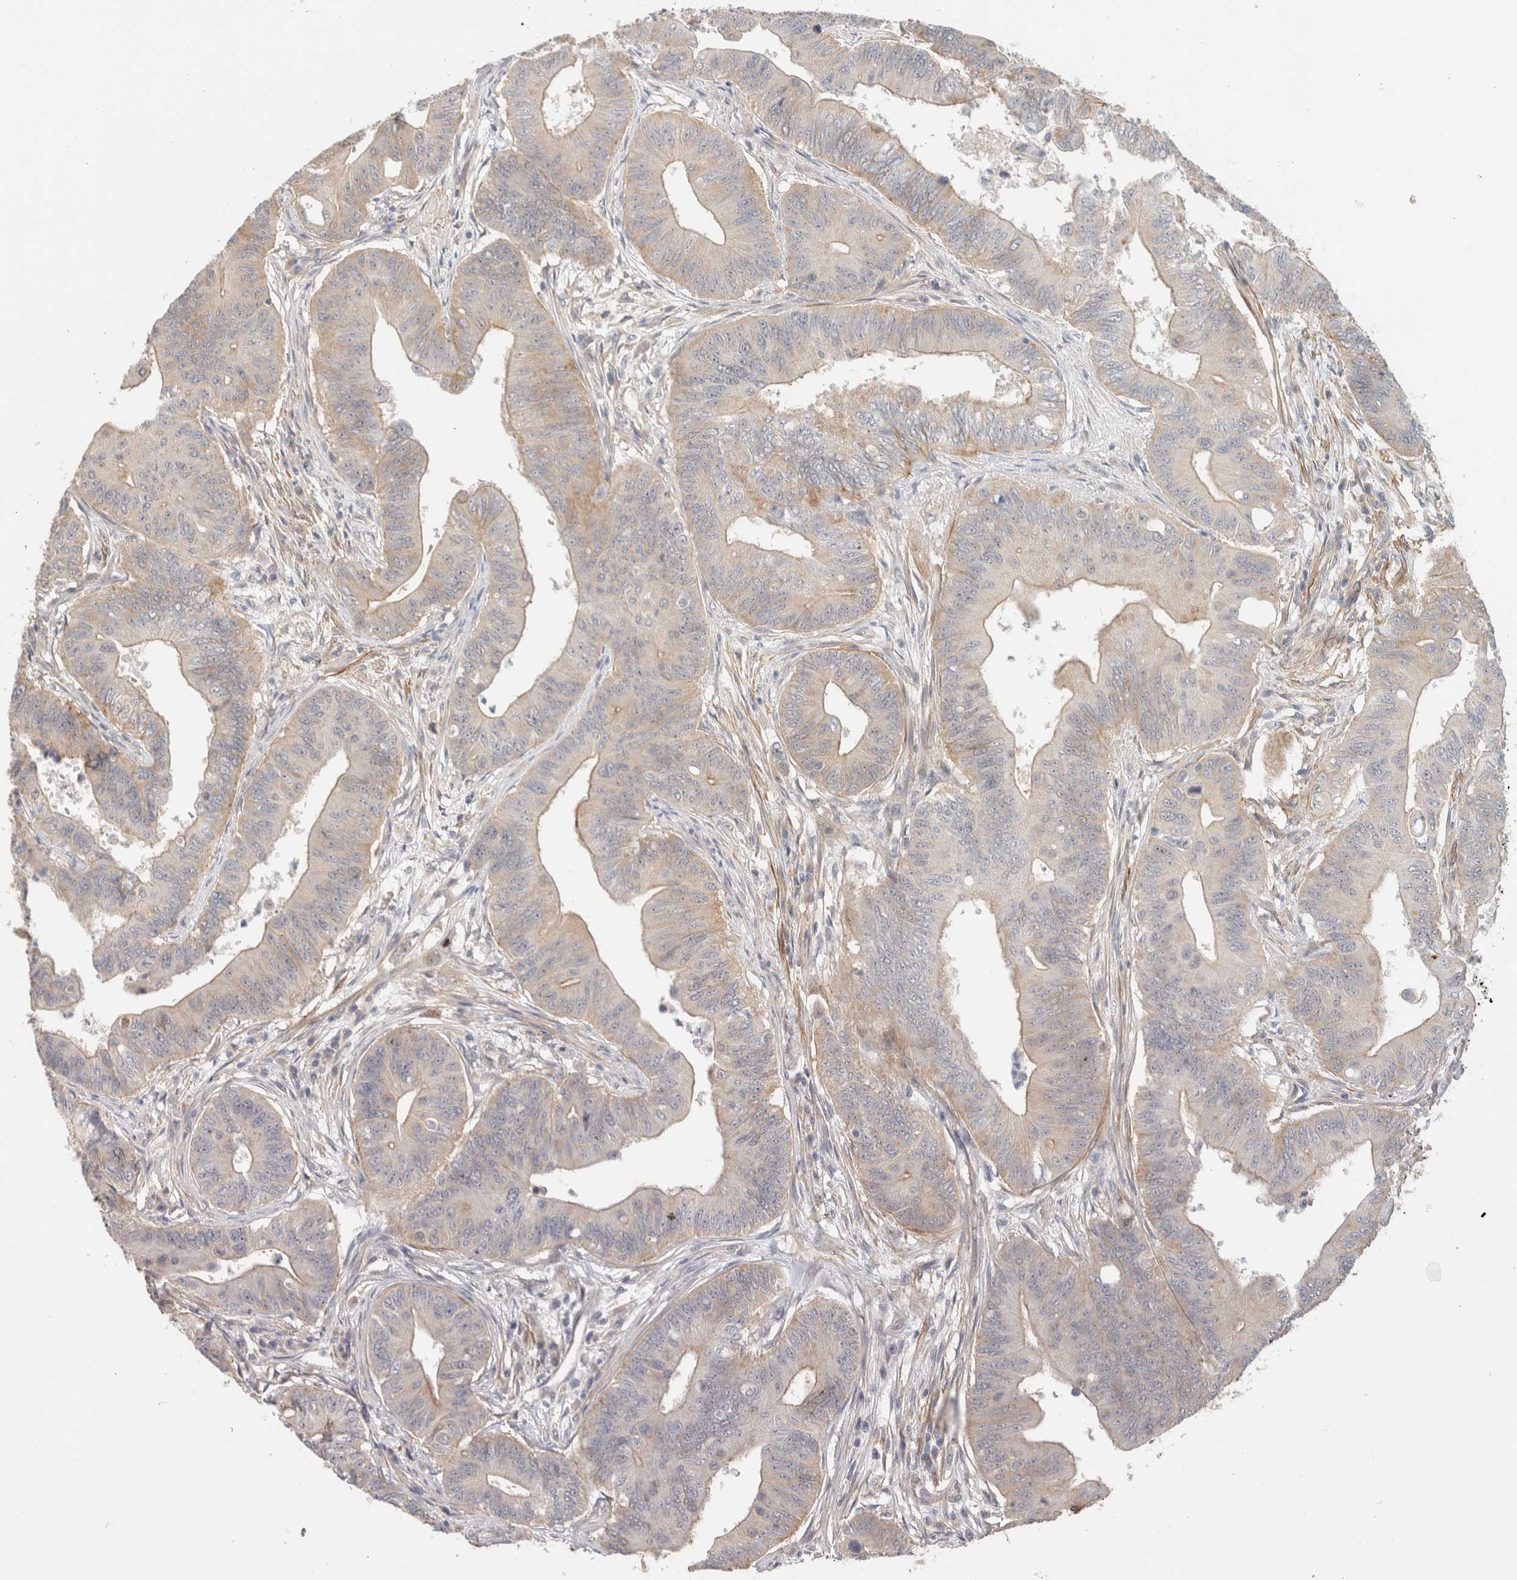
{"staining": {"intensity": "weak", "quantity": "25%-75%", "location": "cytoplasmic/membranous"}, "tissue": "colorectal cancer", "cell_type": "Tumor cells", "image_type": "cancer", "snomed": [{"axis": "morphology", "description": "Adenoma, NOS"}, {"axis": "morphology", "description": "Adenocarcinoma, NOS"}, {"axis": "topography", "description": "Colon"}], "caption": "Tumor cells reveal low levels of weak cytoplasmic/membranous positivity in about 25%-75% of cells in colorectal adenocarcinoma.", "gene": "ID3", "patient": {"sex": "male", "age": 79}}